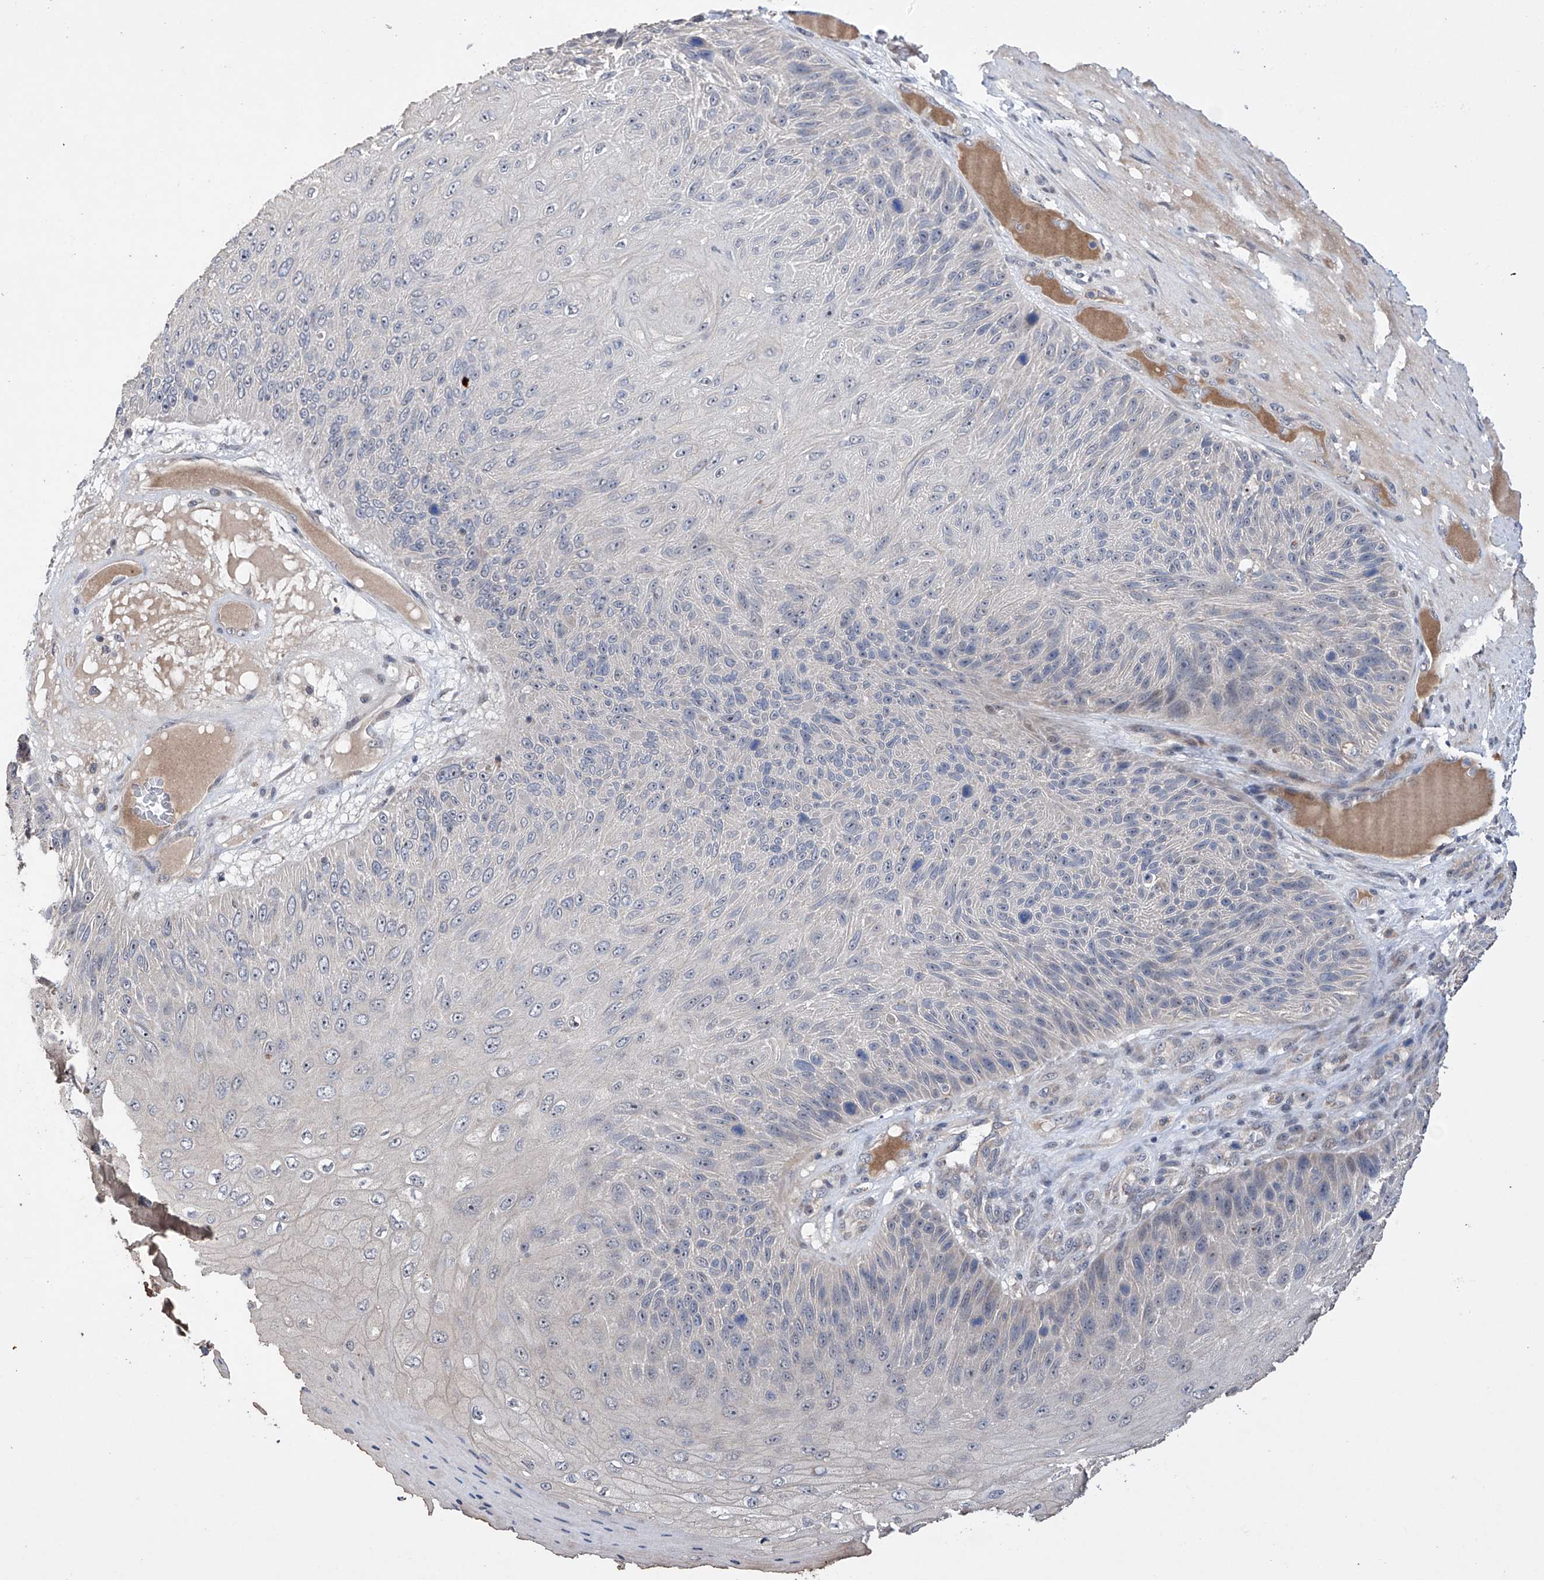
{"staining": {"intensity": "negative", "quantity": "none", "location": "none"}, "tissue": "skin cancer", "cell_type": "Tumor cells", "image_type": "cancer", "snomed": [{"axis": "morphology", "description": "Squamous cell carcinoma, NOS"}, {"axis": "topography", "description": "Skin"}], "caption": "Protein analysis of squamous cell carcinoma (skin) exhibits no significant positivity in tumor cells.", "gene": "AFG1L", "patient": {"sex": "female", "age": 88}}